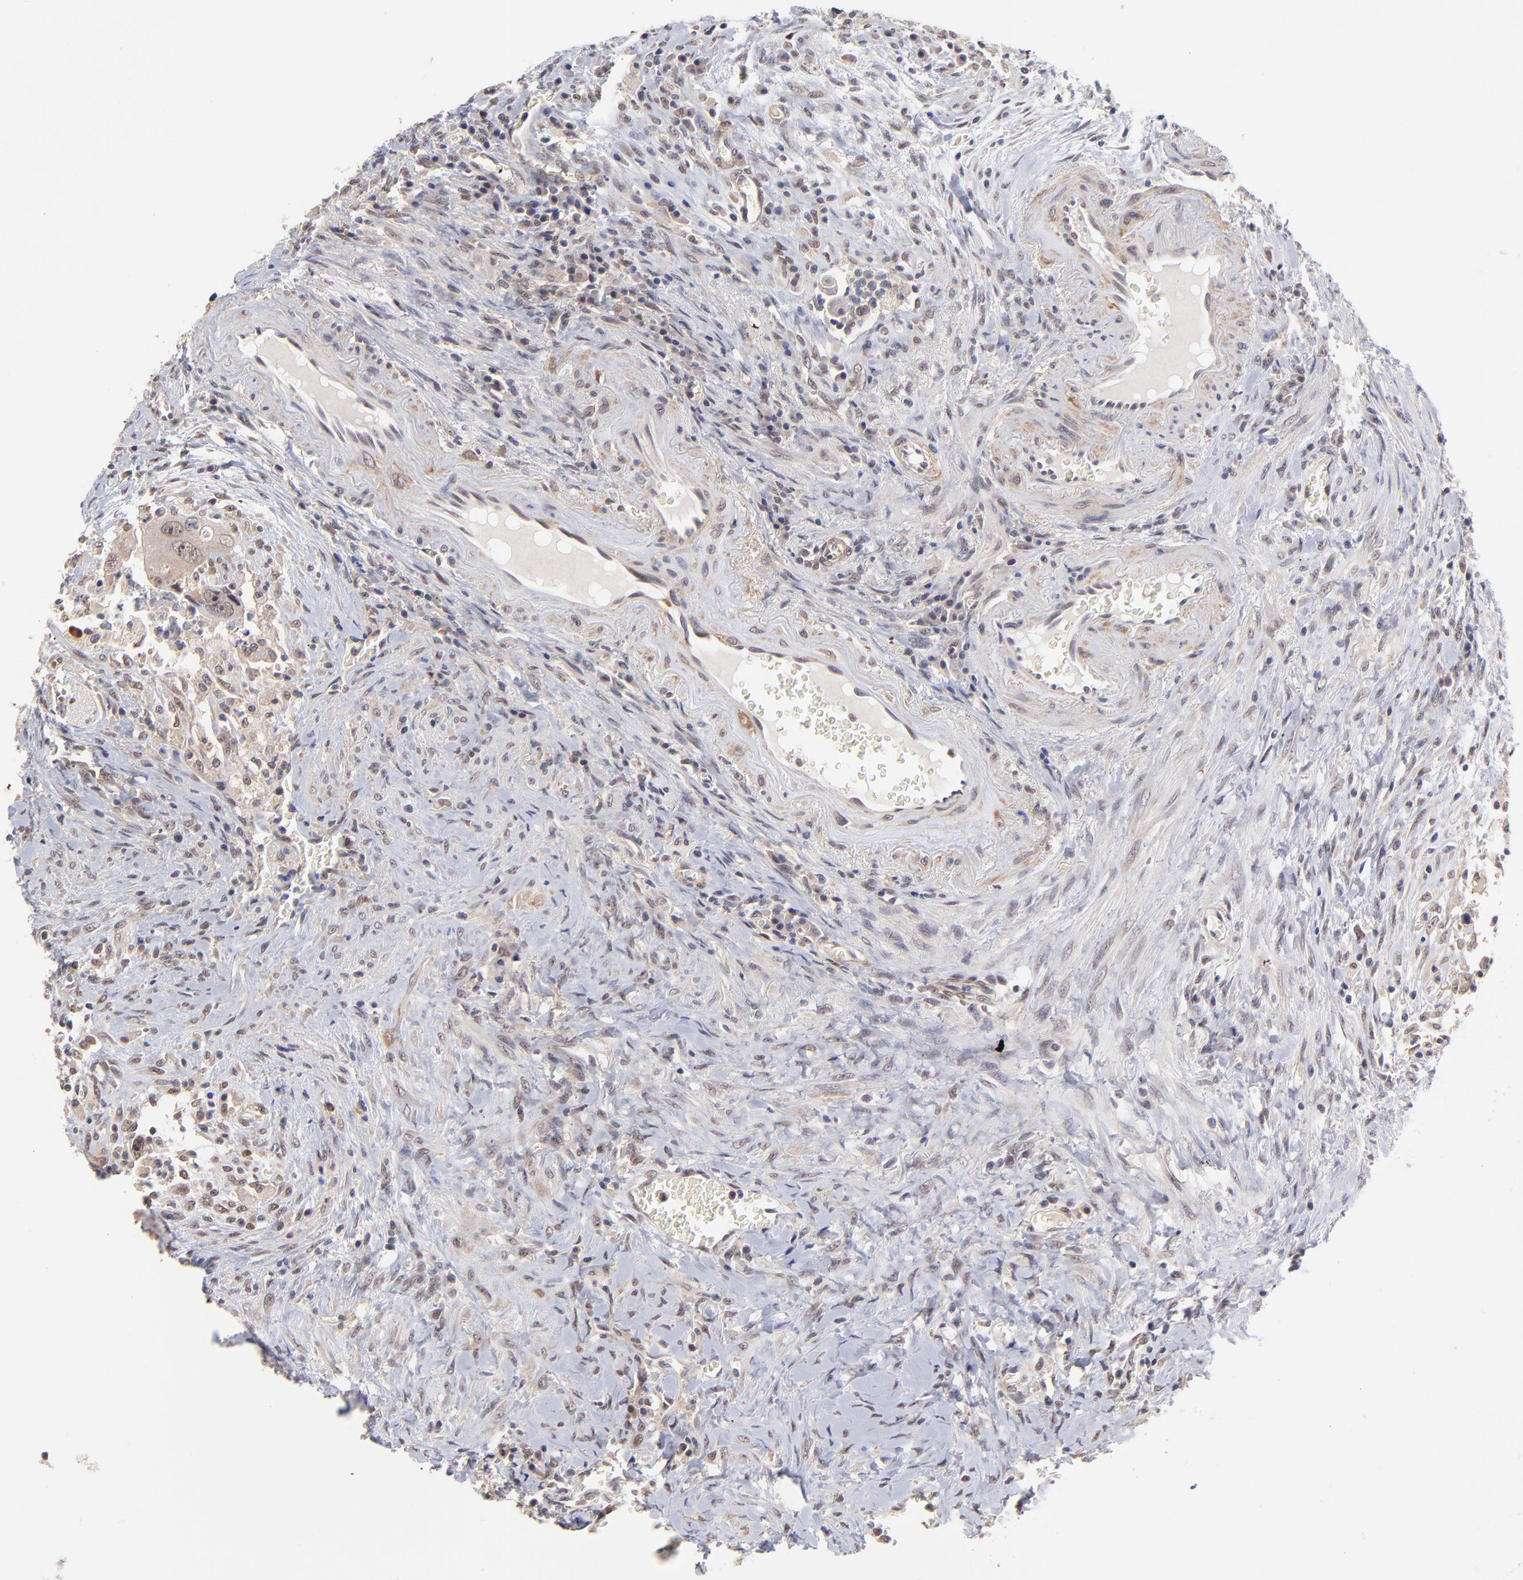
{"staining": {"intensity": "weak", "quantity": ">75%", "location": "cytoplasmic/membranous"}, "tissue": "colorectal cancer", "cell_type": "Tumor cells", "image_type": "cancer", "snomed": [{"axis": "morphology", "description": "Adenocarcinoma, NOS"}, {"axis": "topography", "description": "Rectum"}], "caption": "Weak cytoplasmic/membranous protein positivity is present in approximately >75% of tumor cells in colorectal adenocarcinoma. The protein is stained brown, and the nuclei are stained in blue (DAB (3,3'-diaminobenzidine) IHC with brightfield microscopy, high magnification).", "gene": "UBE2E3", "patient": {"sex": "male", "age": 70}}